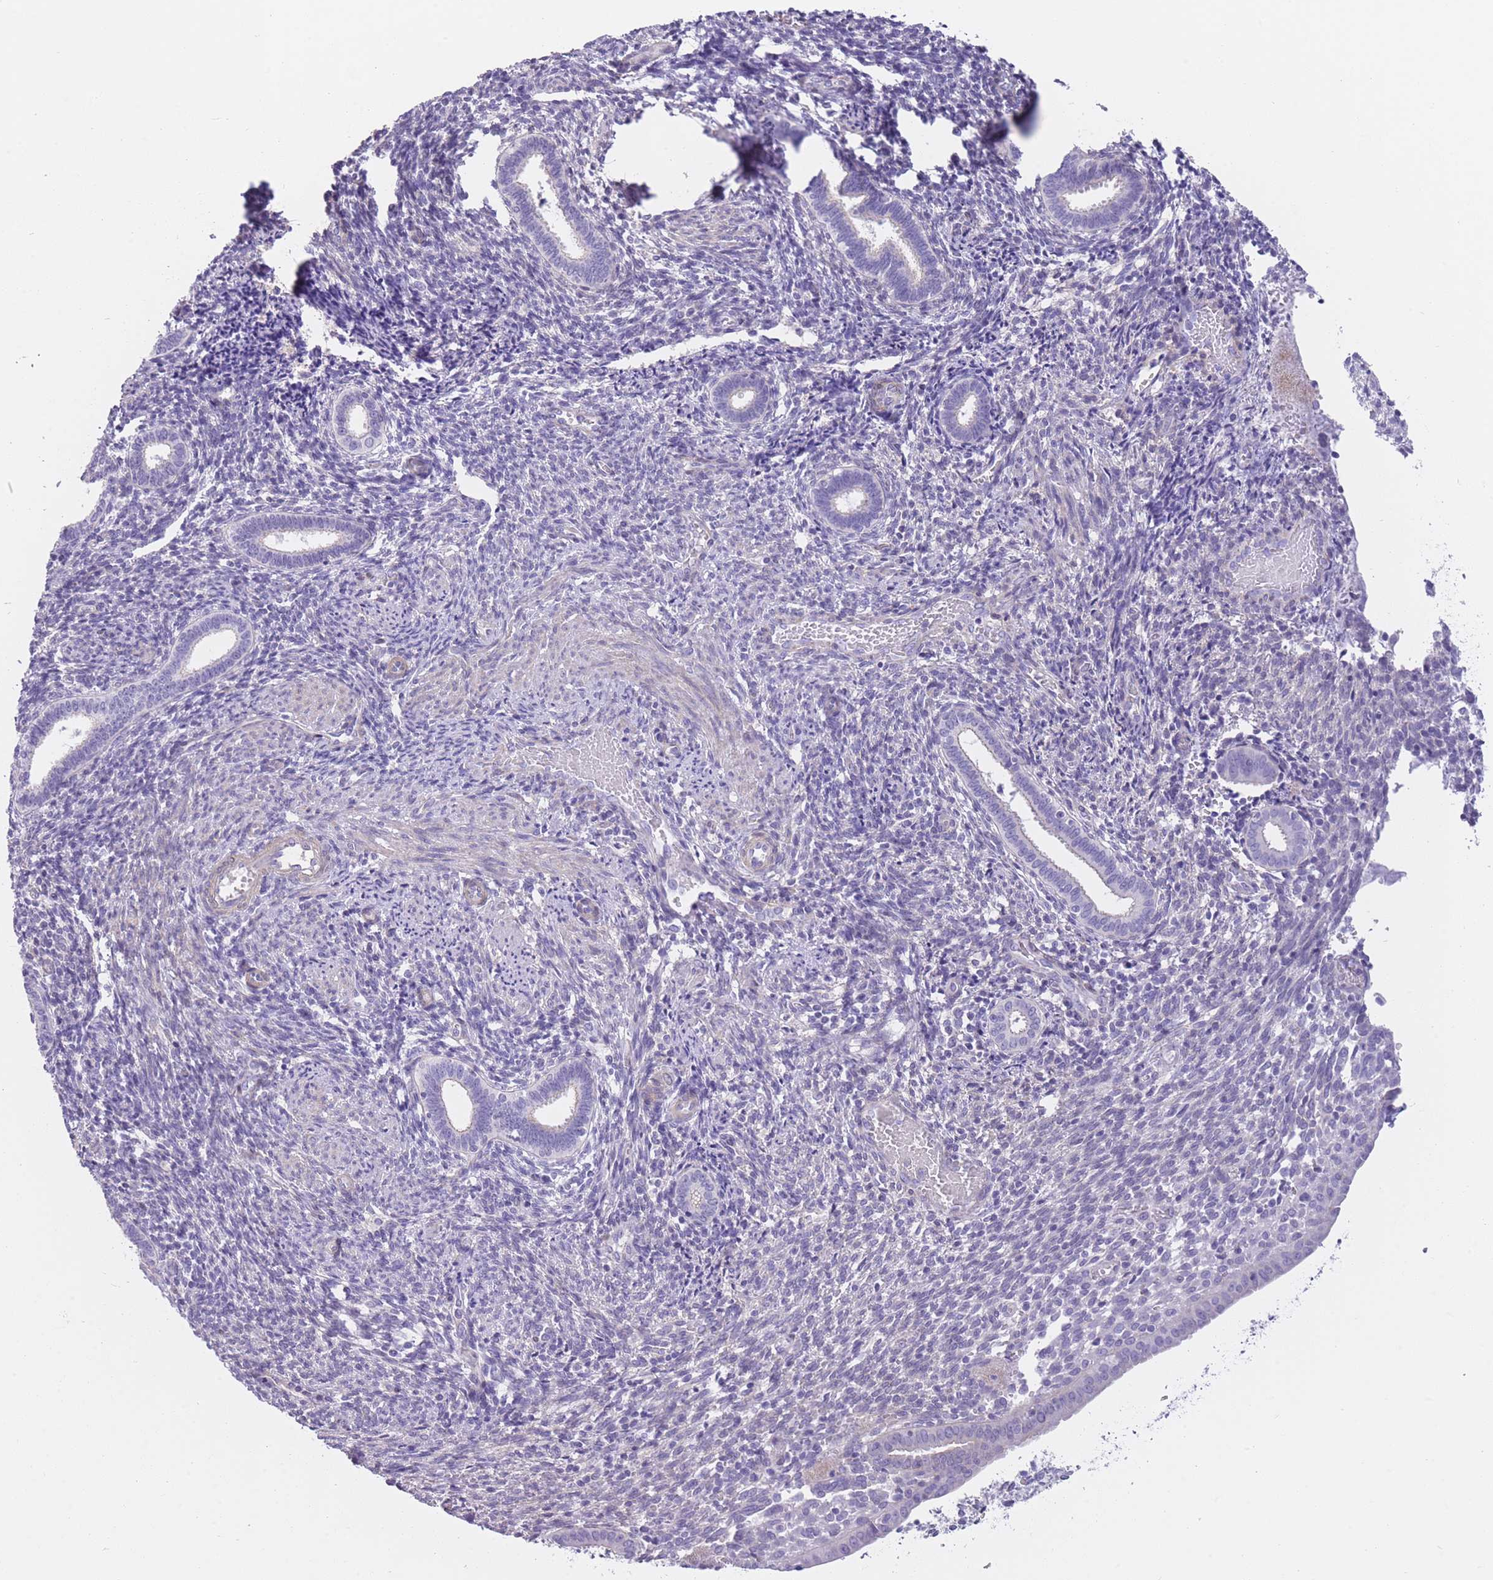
{"staining": {"intensity": "negative", "quantity": "none", "location": "none"}, "tissue": "endometrium", "cell_type": "Cells in endometrial stroma", "image_type": "normal", "snomed": [{"axis": "morphology", "description": "Normal tissue, NOS"}, {"axis": "topography", "description": "Endometrium"}], "caption": "Immunohistochemistry (IHC) of benign human endometrium demonstrates no expression in cells in endometrial stroma.", "gene": "OR11H12", "patient": {"sex": "female", "age": 32}}